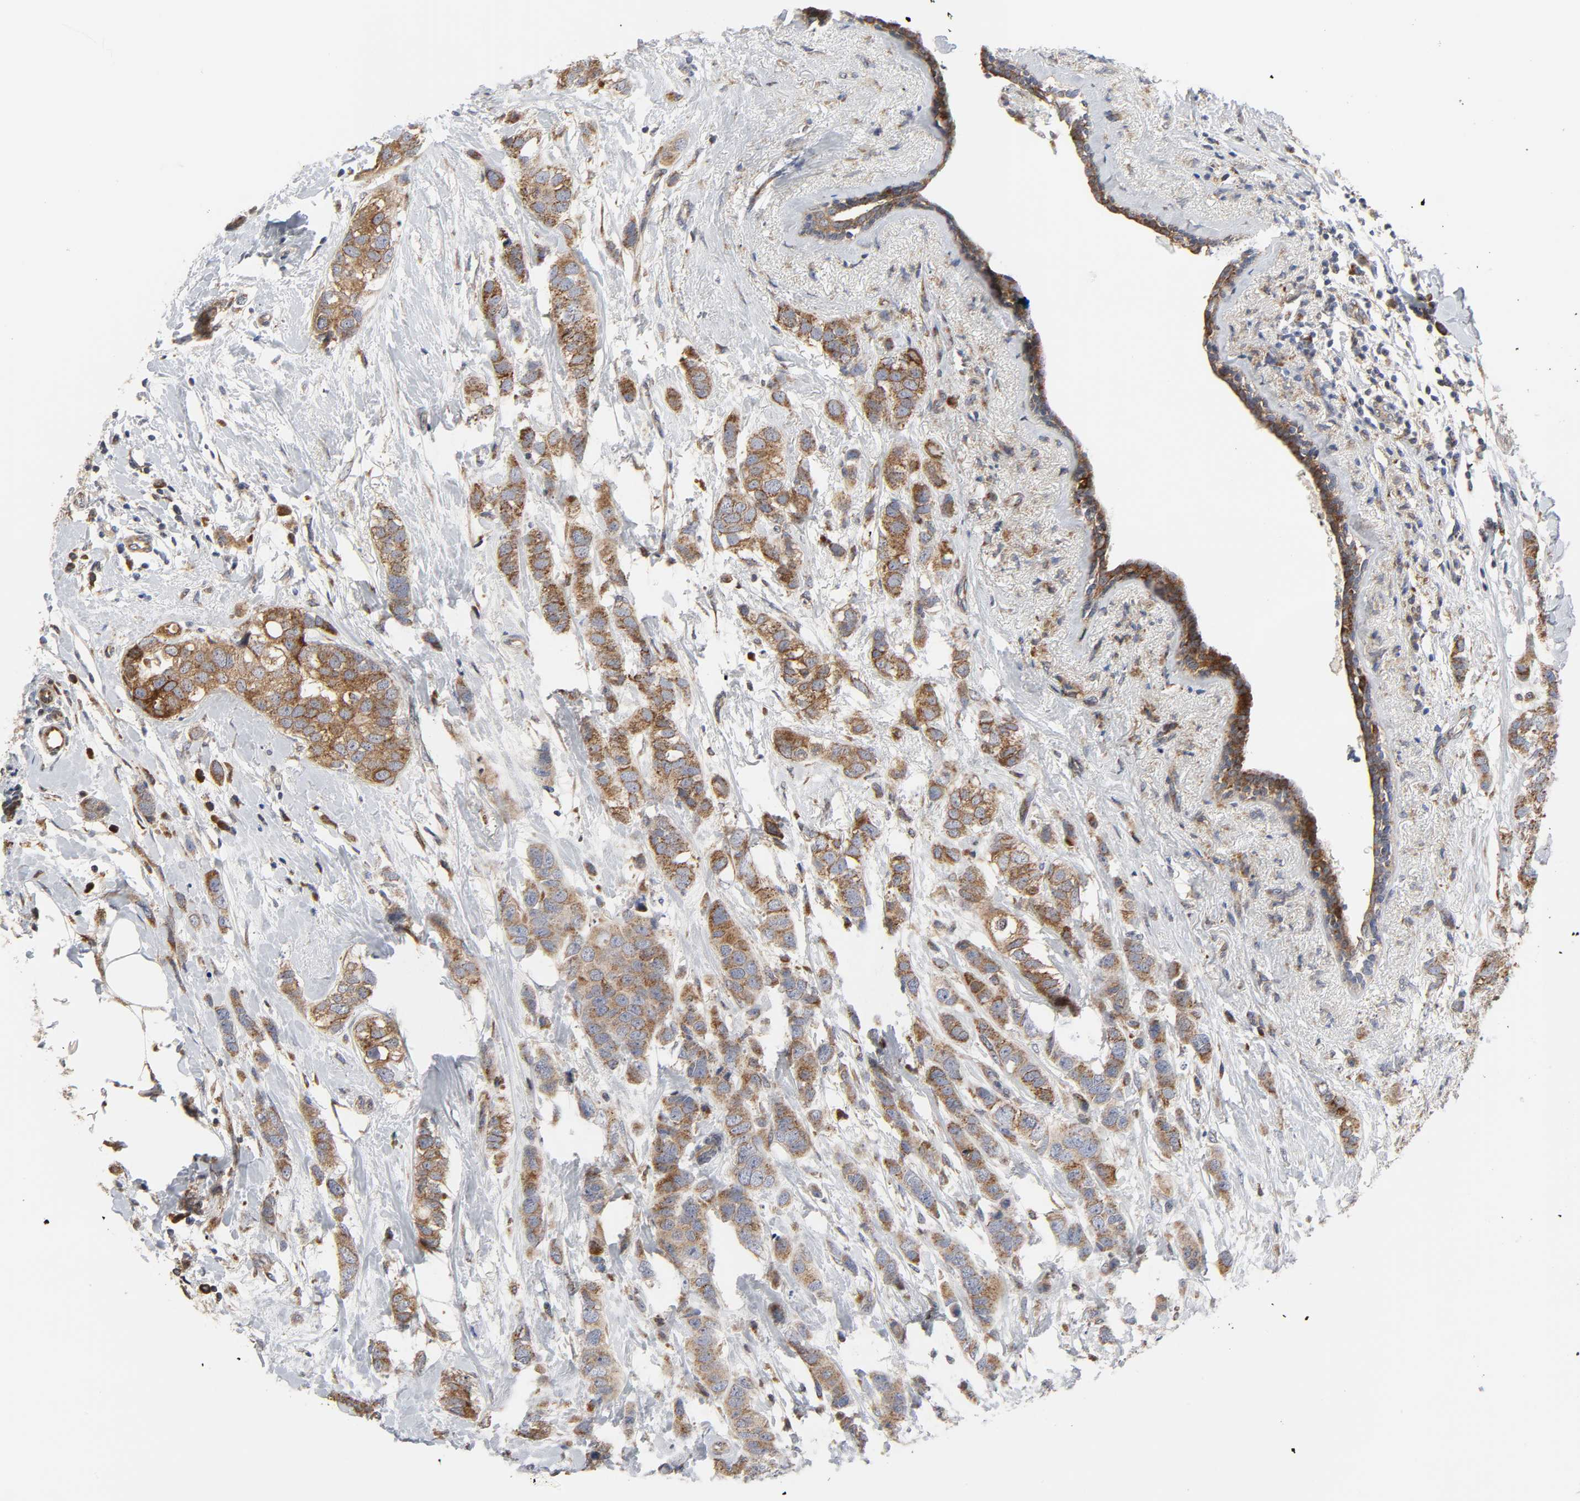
{"staining": {"intensity": "moderate", "quantity": ">75%", "location": "cytoplasmic/membranous"}, "tissue": "breast cancer", "cell_type": "Tumor cells", "image_type": "cancer", "snomed": [{"axis": "morphology", "description": "Normal tissue, NOS"}, {"axis": "morphology", "description": "Duct carcinoma"}, {"axis": "topography", "description": "Breast"}], "caption": "Breast invasive ductal carcinoma tissue demonstrates moderate cytoplasmic/membranous staining in about >75% of tumor cells, visualized by immunohistochemistry. (brown staining indicates protein expression, while blue staining denotes nuclei).", "gene": "BAX", "patient": {"sex": "female", "age": 50}}